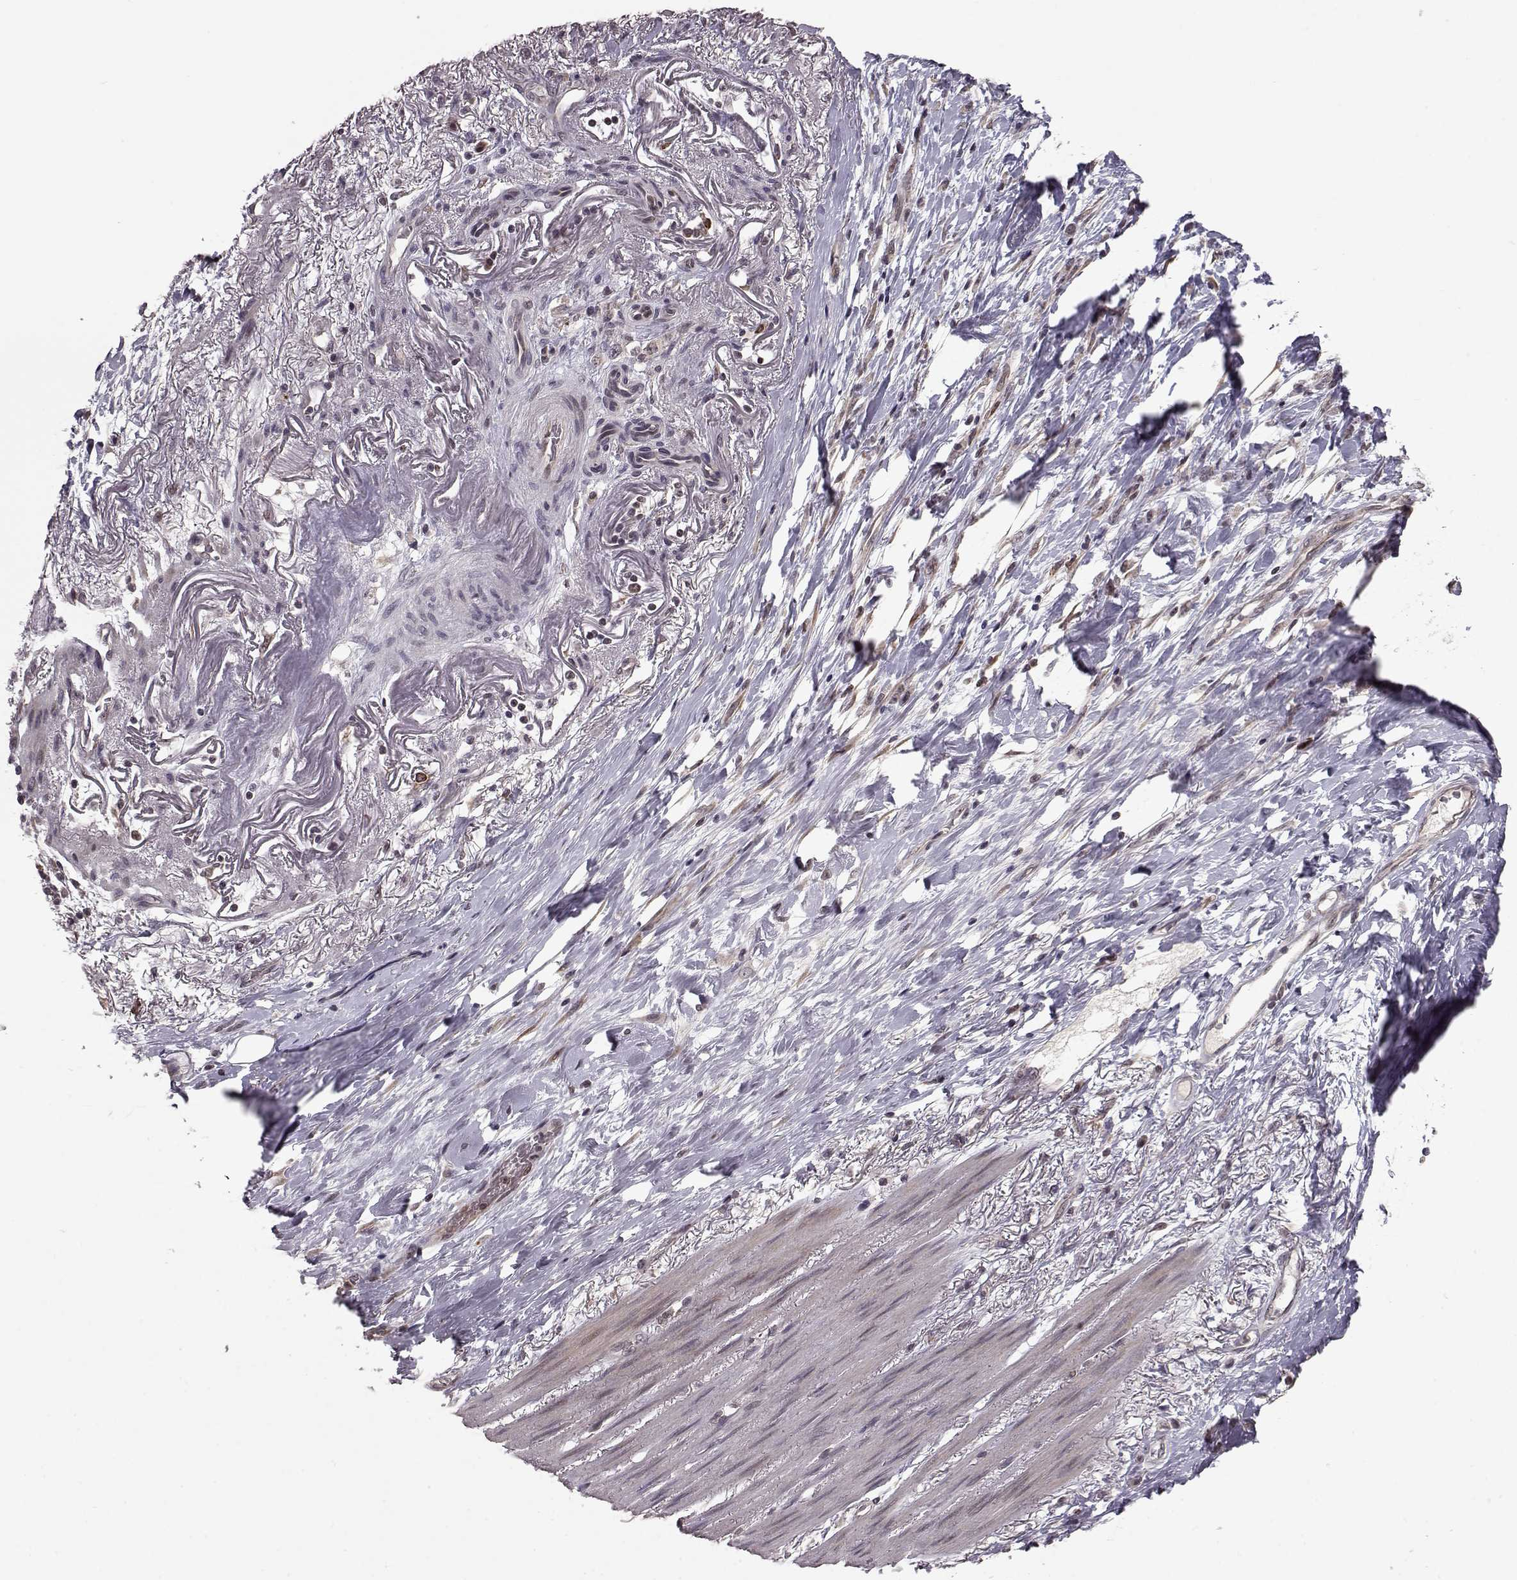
{"staining": {"intensity": "negative", "quantity": "none", "location": "none"}, "tissue": "stomach cancer", "cell_type": "Tumor cells", "image_type": "cancer", "snomed": [{"axis": "morphology", "description": "Adenocarcinoma, NOS"}, {"axis": "topography", "description": "Stomach"}], "caption": "The histopathology image reveals no significant staining in tumor cells of stomach cancer.", "gene": "ELOVL5", "patient": {"sex": "female", "age": 84}}